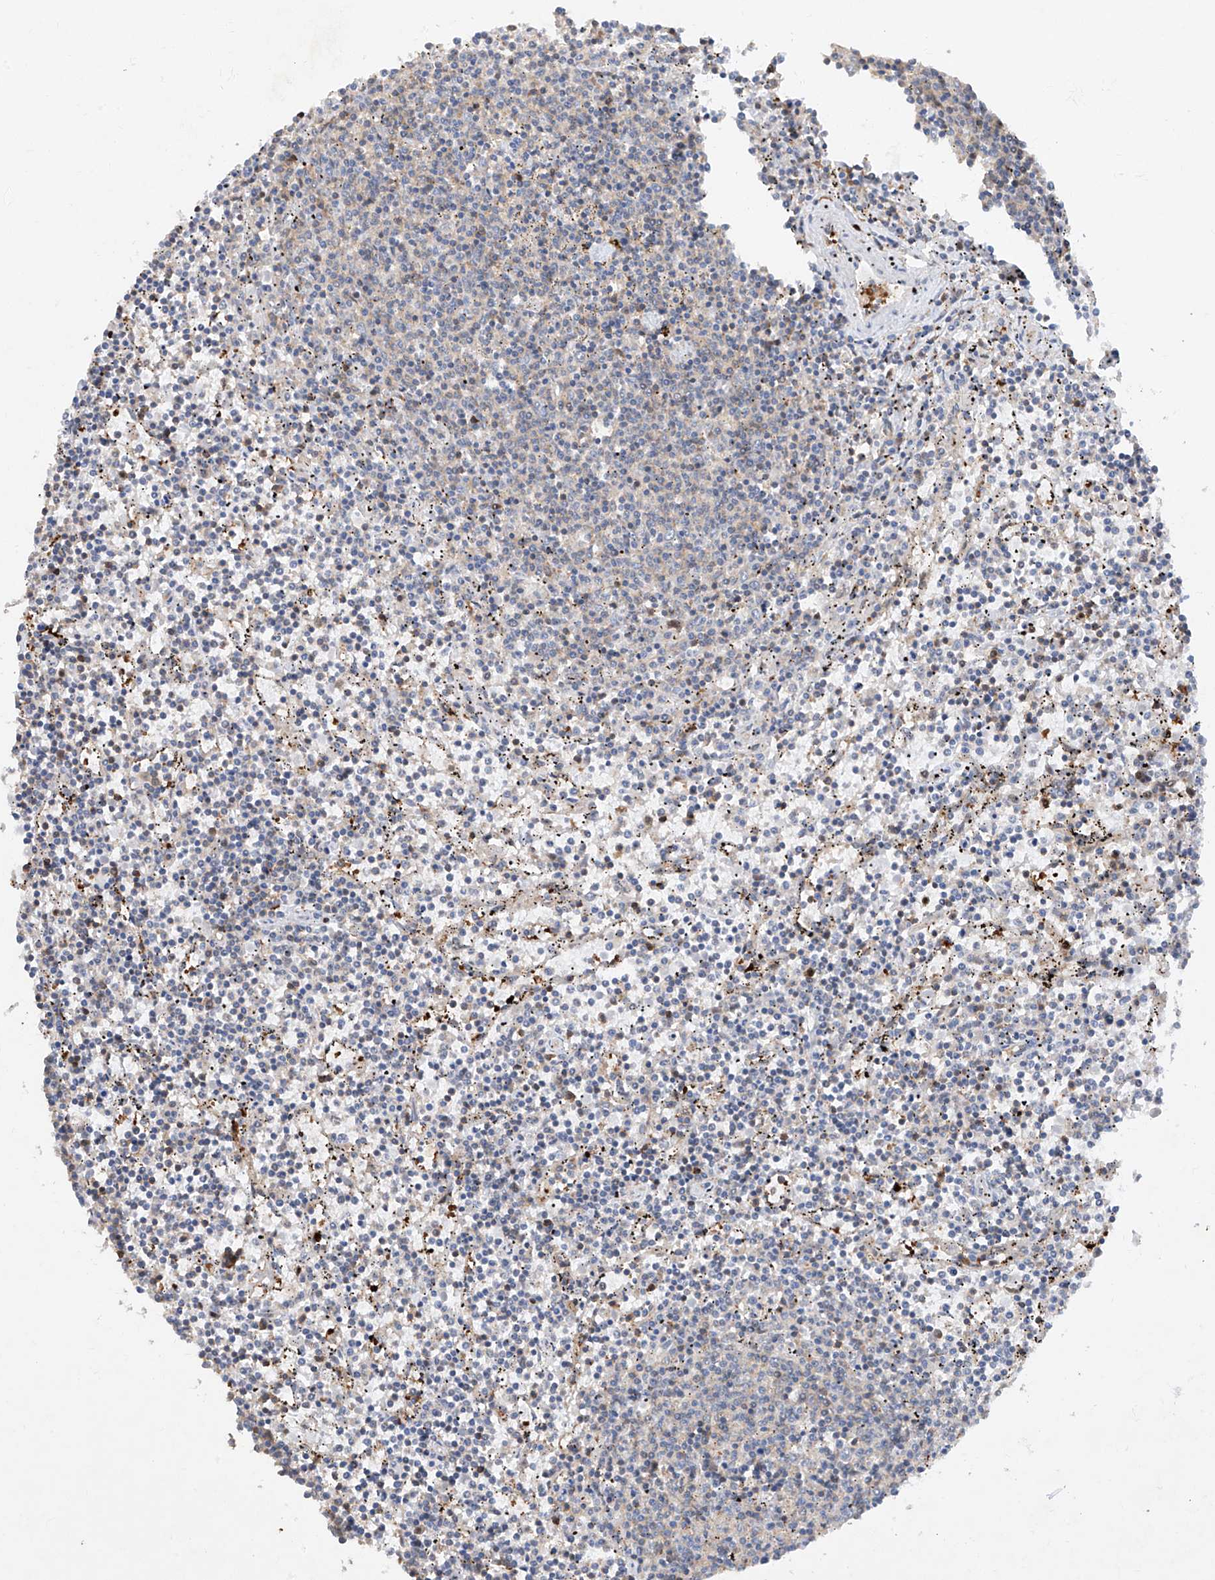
{"staining": {"intensity": "weak", "quantity": "<25%", "location": "cytoplasmic/membranous"}, "tissue": "lymphoma", "cell_type": "Tumor cells", "image_type": "cancer", "snomed": [{"axis": "morphology", "description": "Malignant lymphoma, non-Hodgkin's type, Low grade"}, {"axis": "topography", "description": "Spleen"}], "caption": "Immunohistochemical staining of malignant lymphoma, non-Hodgkin's type (low-grade) exhibits no significant expression in tumor cells.", "gene": "ZNF358", "patient": {"sex": "female", "age": 50}}